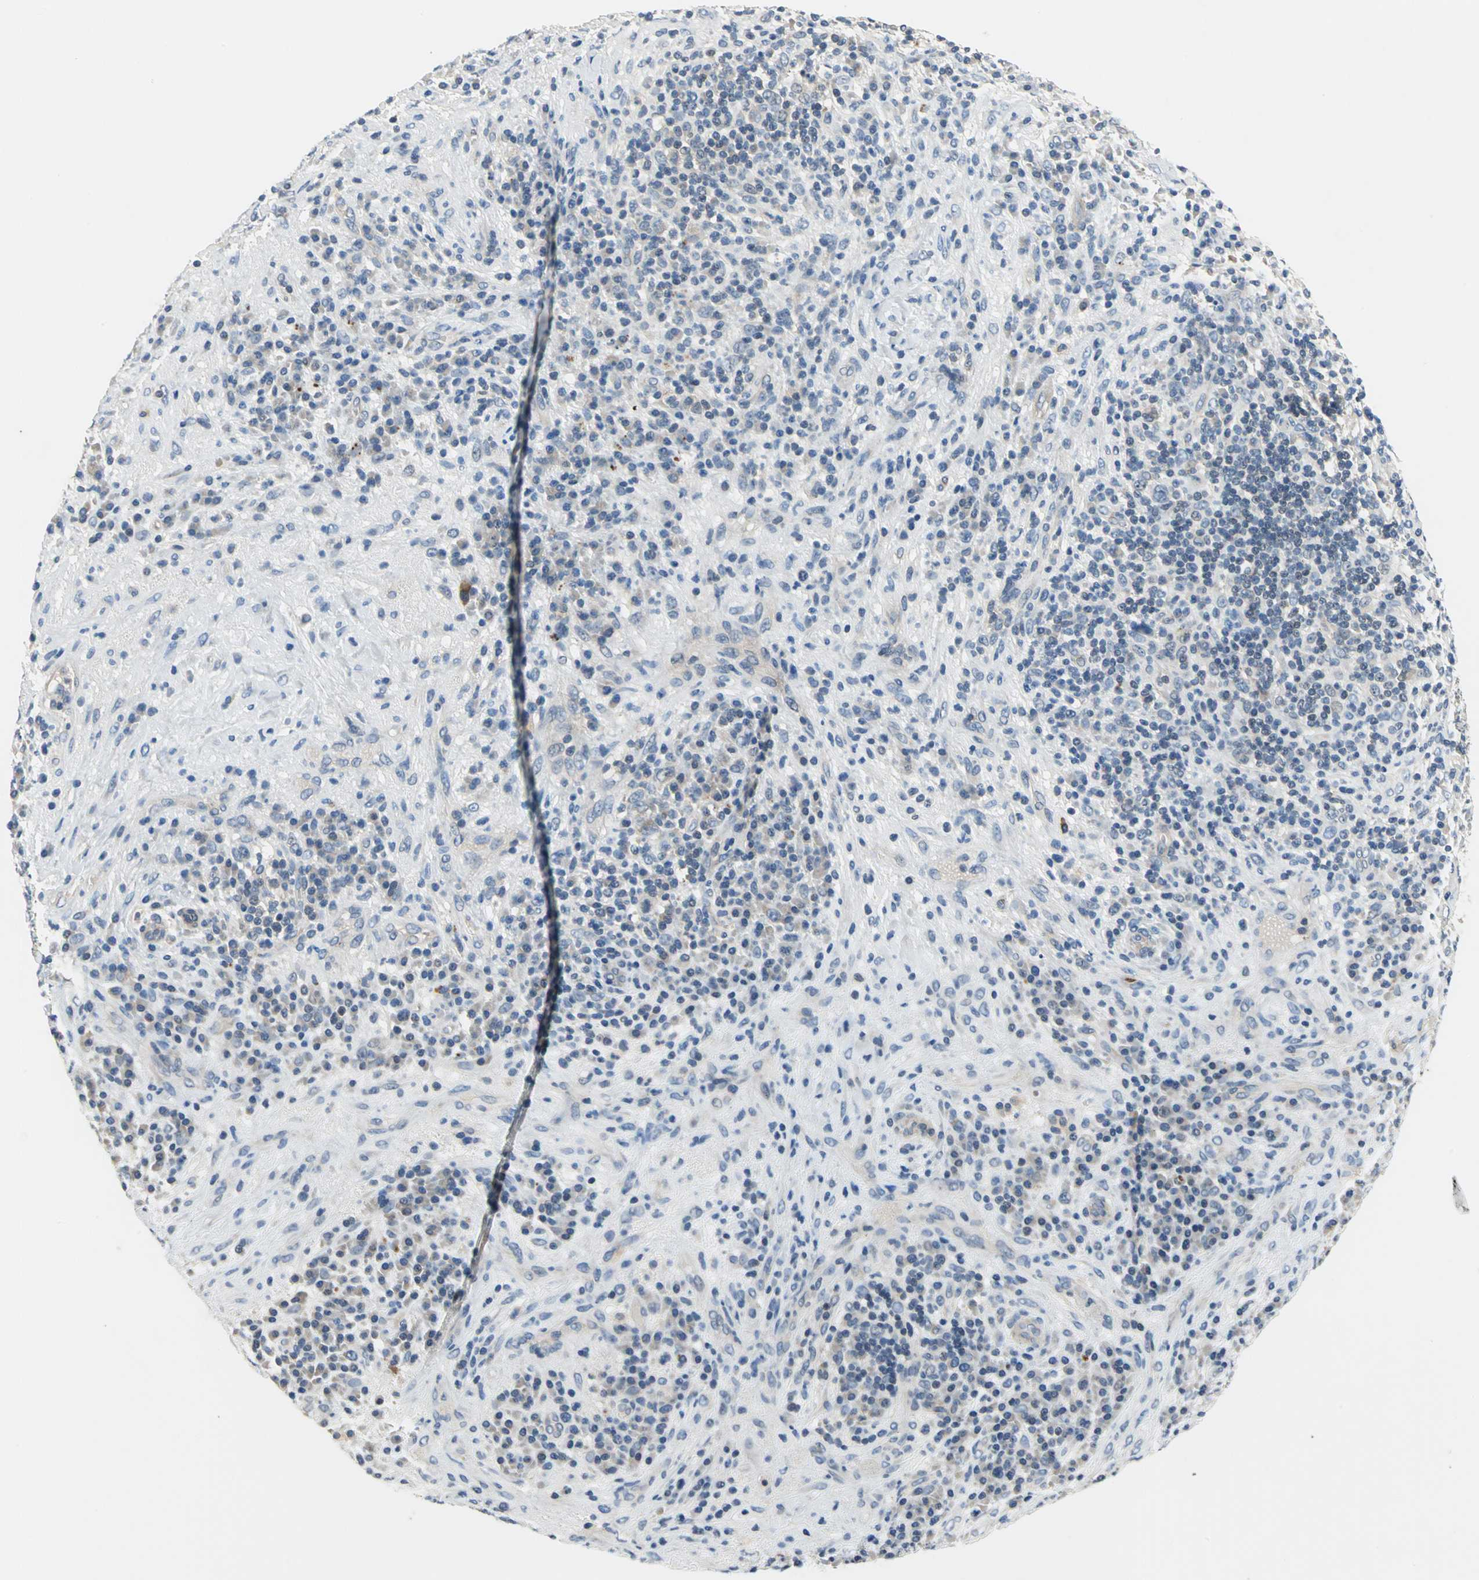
{"staining": {"intensity": "negative", "quantity": "none", "location": "none"}, "tissue": "lymphoma", "cell_type": "Tumor cells", "image_type": "cancer", "snomed": [{"axis": "morphology", "description": "Hodgkin's disease, NOS"}, {"axis": "topography", "description": "Lymph node"}], "caption": "The photomicrograph exhibits no significant positivity in tumor cells of Hodgkin's disease.", "gene": "TRAK1", "patient": {"sex": "female", "age": 25}}